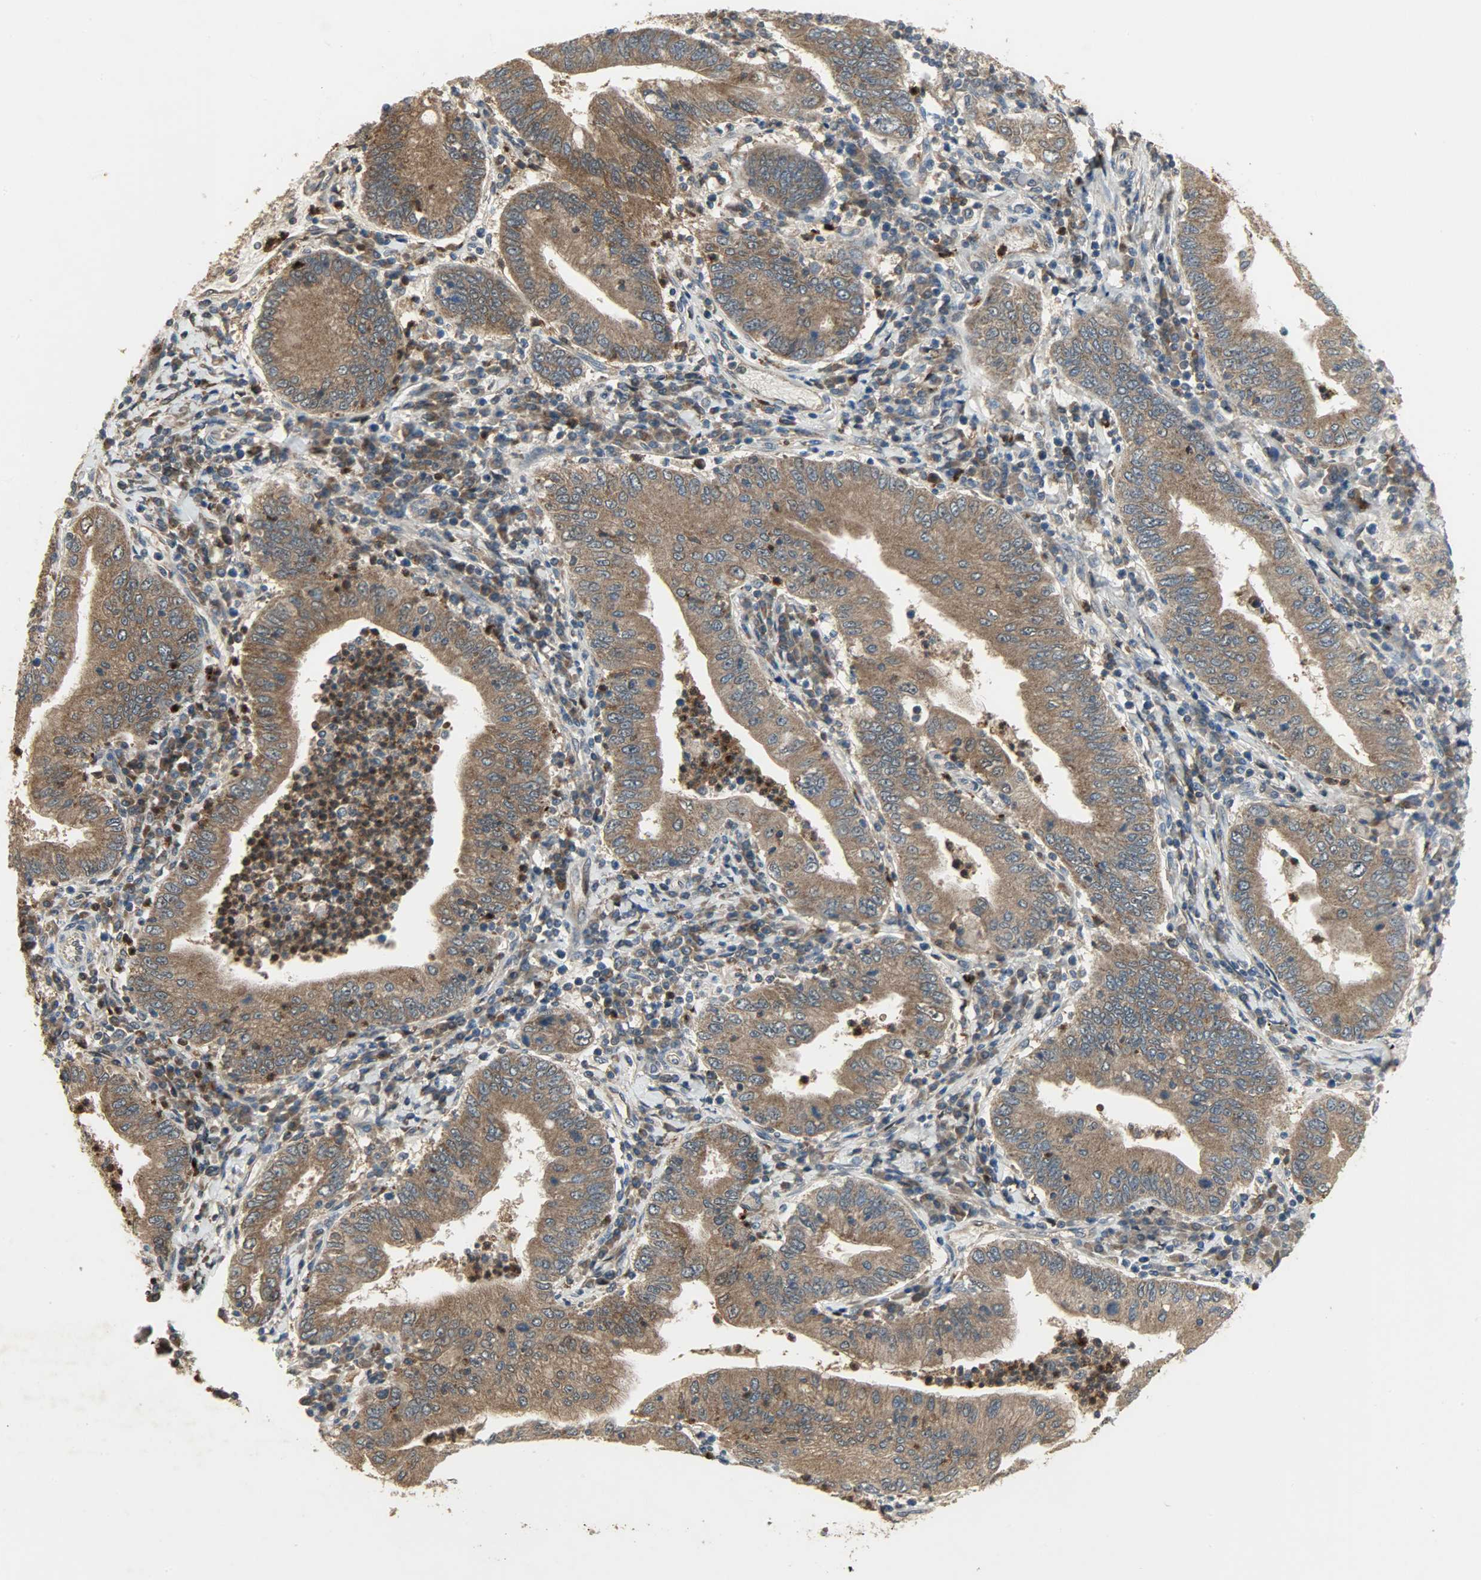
{"staining": {"intensity": "strong", "quantity": ">75%", "location": "cytoplasmic/membranous"}, "tissue": "stomach cancer", "cell_type": "Tumor cells", "image_type": "cancer", "snomed": [{"axis": "morphology", "description": "Normal tissue, NOS"}, {"axis": "morphology", "description": "Adenocarcinoma, NOS"}, {"axis": "topography", "description": "Esophagus"}, {"axis": "topography", "description": "Stomach, upper"}, {"axis": "topography", "description": "Peripheral nerve tissue"}], "caption": "DAB (3,3'-diaminobenzidine) immunohistochemical staining of human stomach adenocarcinoma exhibits strong cytoplasmic/membranous protein staining in approximately >75% of tumor cells. (Stains: DAB in brown, nuclei in blue, Microscopy: brightfield microscopy at high magnification).", "gene": "AMT", "patient": {"sex": "male", "age": 62}}